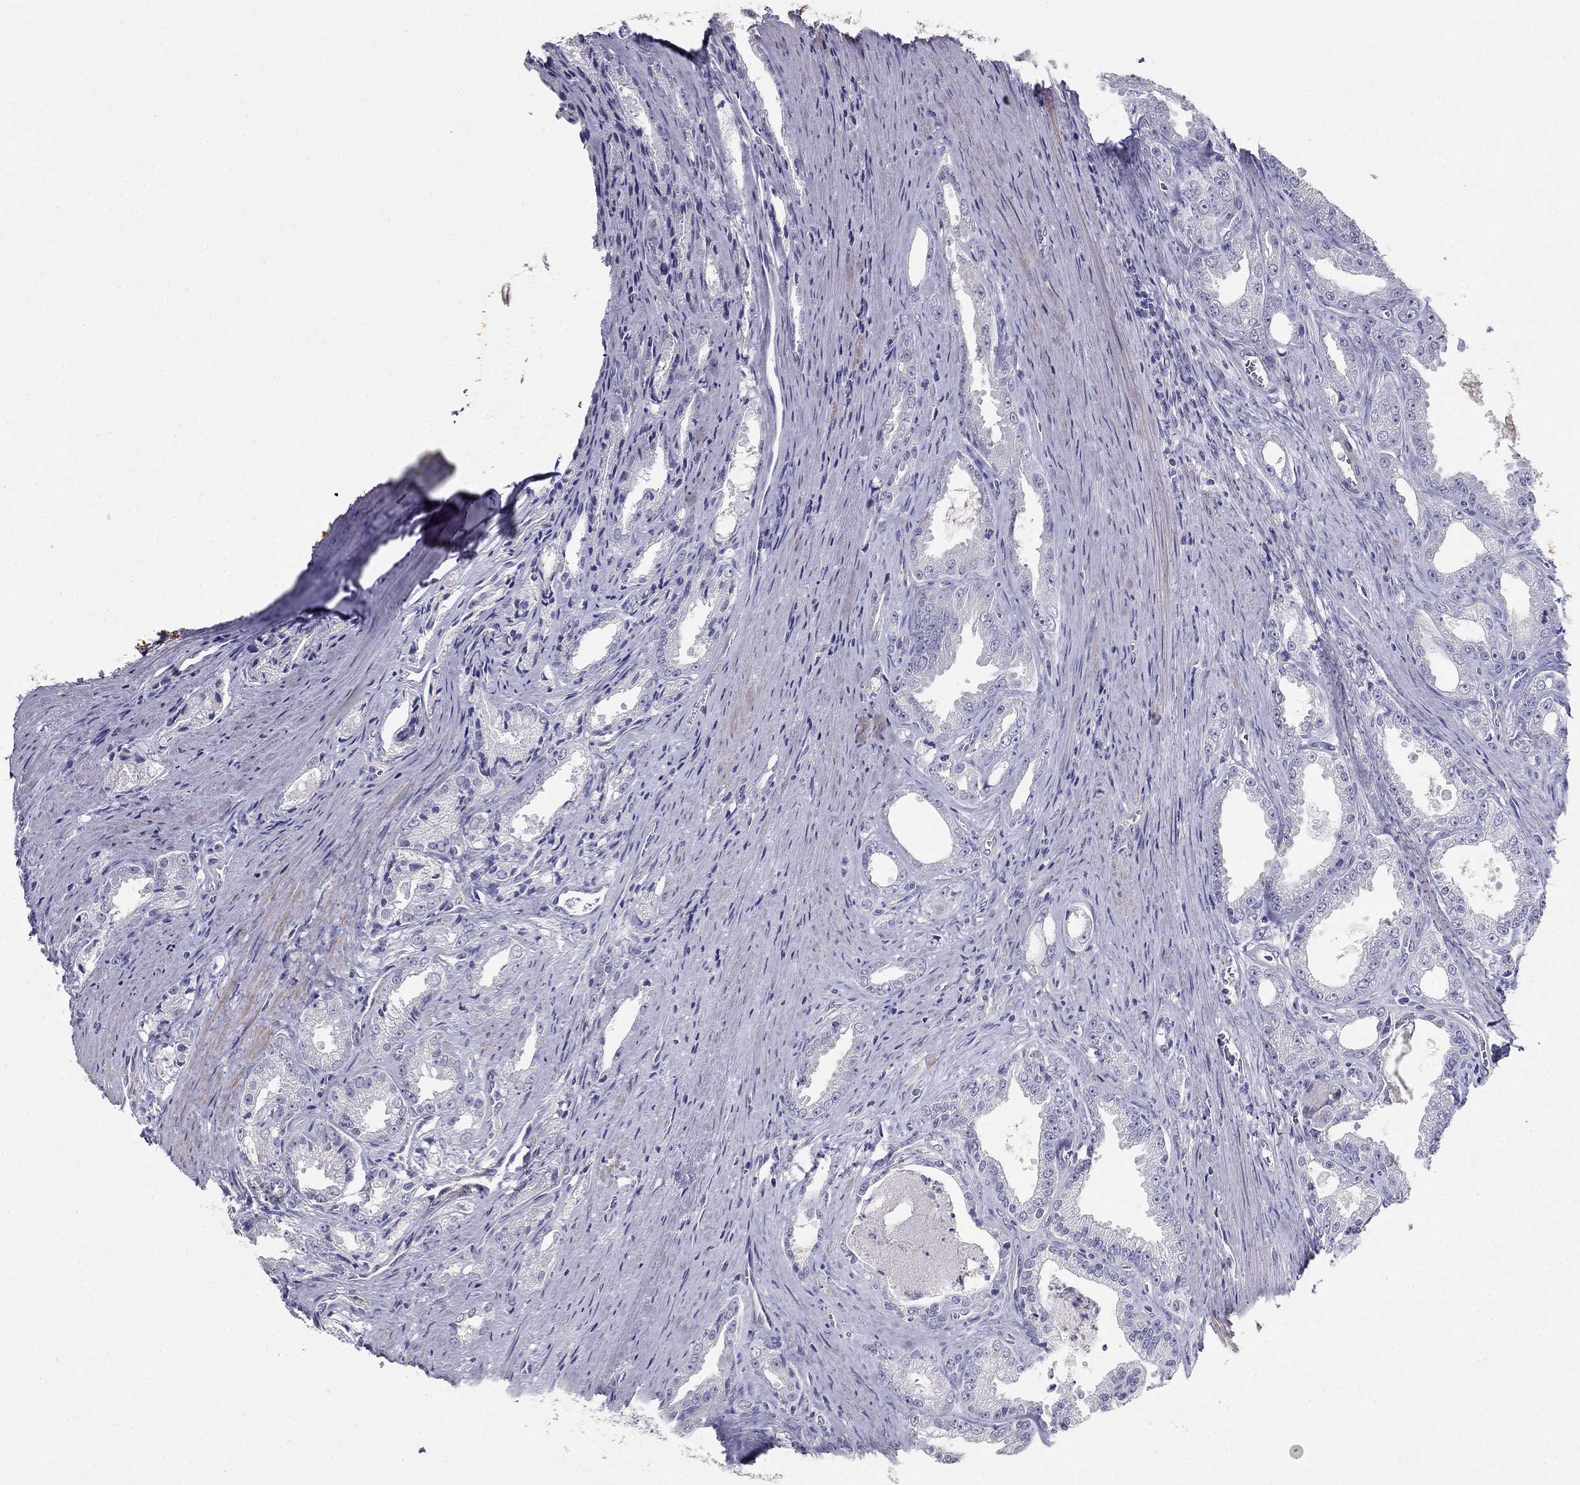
{"staining": {"intensity": "negative", "quantity": "none", "location": "none"}, "tissue": "prostate cancer", "cell_type": "Tumor cells", "image_type": "cancer", "snomed": [{"axis": "morphology", "description": "Adenocarcinoma, NOS"}, {"axis": "morphology", "description": "Adenocarcinoma, High grade"}, {"axis": "topography", "description": "Prostate"}], "caption": "Protein analysis of adenocarcinoma (high-grade) (prostate) demonstrates no significant expression in tumor cells.", "gene": "LY6H", "patient": {"sex": "male", "age": 70}}